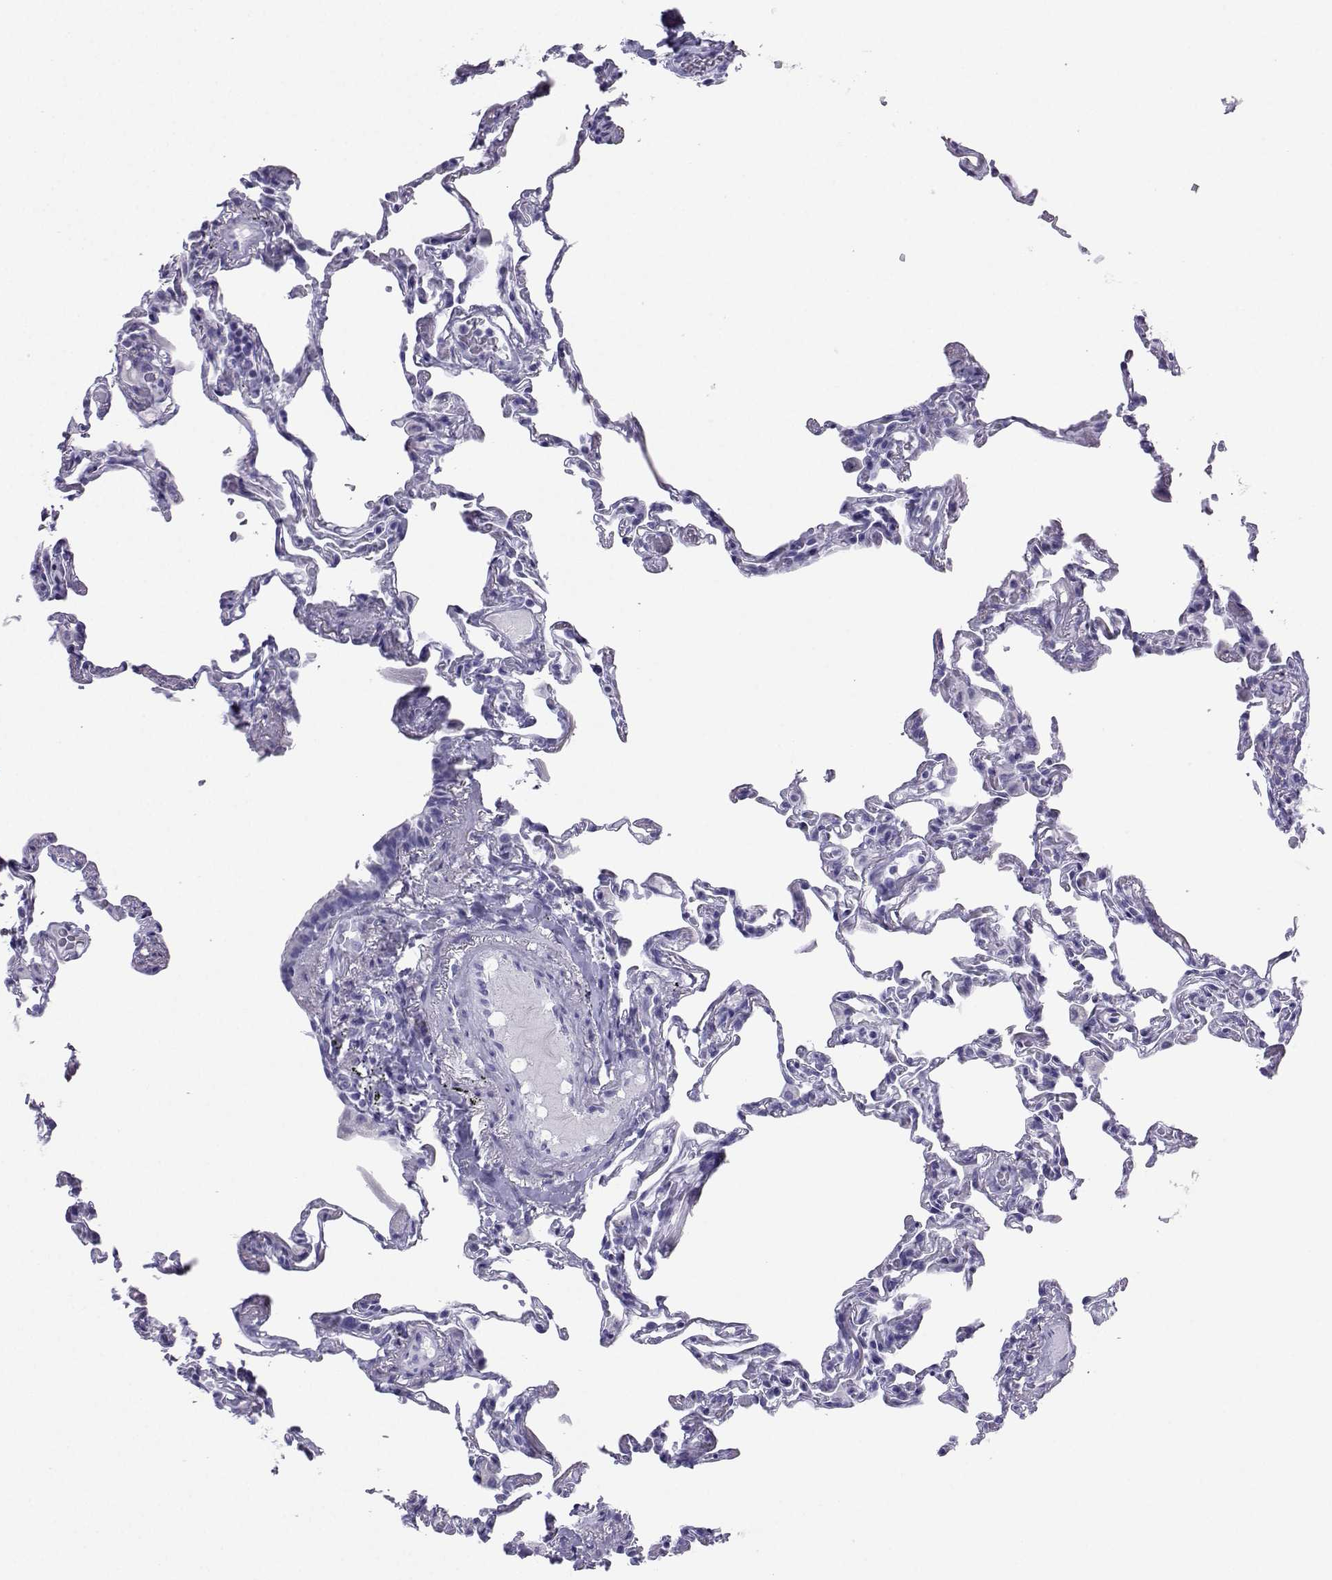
{"staining": {"intensity": "negative", "quantity": "none", "location": "none"}, "tissue": "lung", "cell_type": "Alveolar cells", "image_type": "normal", "snomed": [{"axis": "morphology", "description": "Normal tissue, NOS"}, {"axis": "topography", "description": "Lung"}], "caption": "Lung stained for a protein using immunohistochemistry shows no positivity alveolar cells.", "gene": "LORICRIN", "patient": {"sex": "female", "age": 57}}